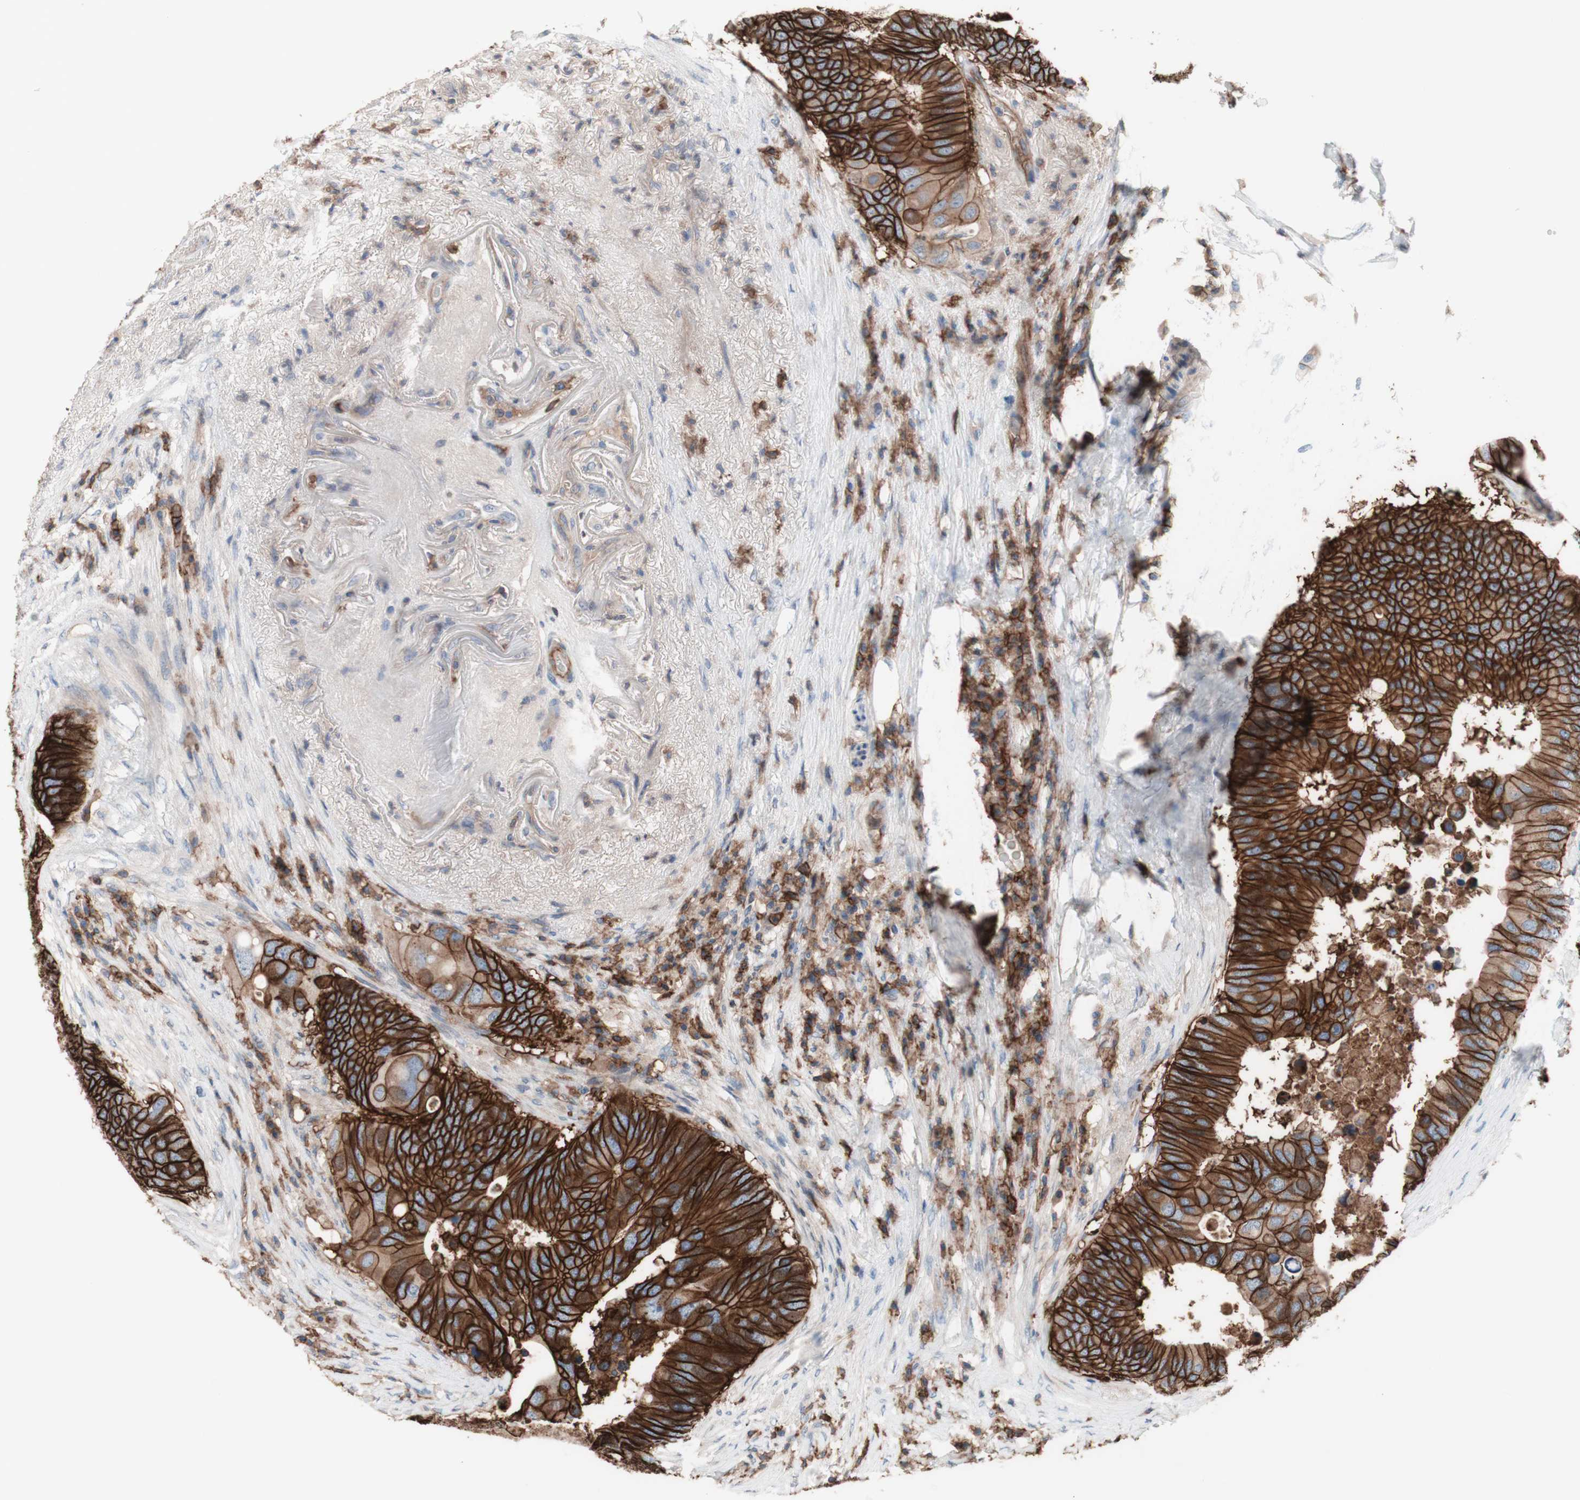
{"staining": {"intensity": "strong", "quantity": ">75%", "location": "cytoplasmic/membranous"}, "tissue": "colorectal cancer", "cell_type": "Tumor cells", "image_type": "cancer", "snomed": [{"axis": "morphology", "description": "Adenocarcinoma, NOS"}, {"axis": "topography", "description": "Colon"}], "caption": "IHC (DAB (3,3'-diaminobenzidine)) staining of adenocarcinoma (colorectal) reveals strong cytoplasmic/membranous protein expression in about >75% of tumor cells. The protein of interest is stained brown, and the nuclei are stained in blue (DAB (3,3'-diaminobenzidine) IHC with brightfield microscopy, high magnification).", "gene": "CD46", "patient": {"sex": "male", "age": 71}}